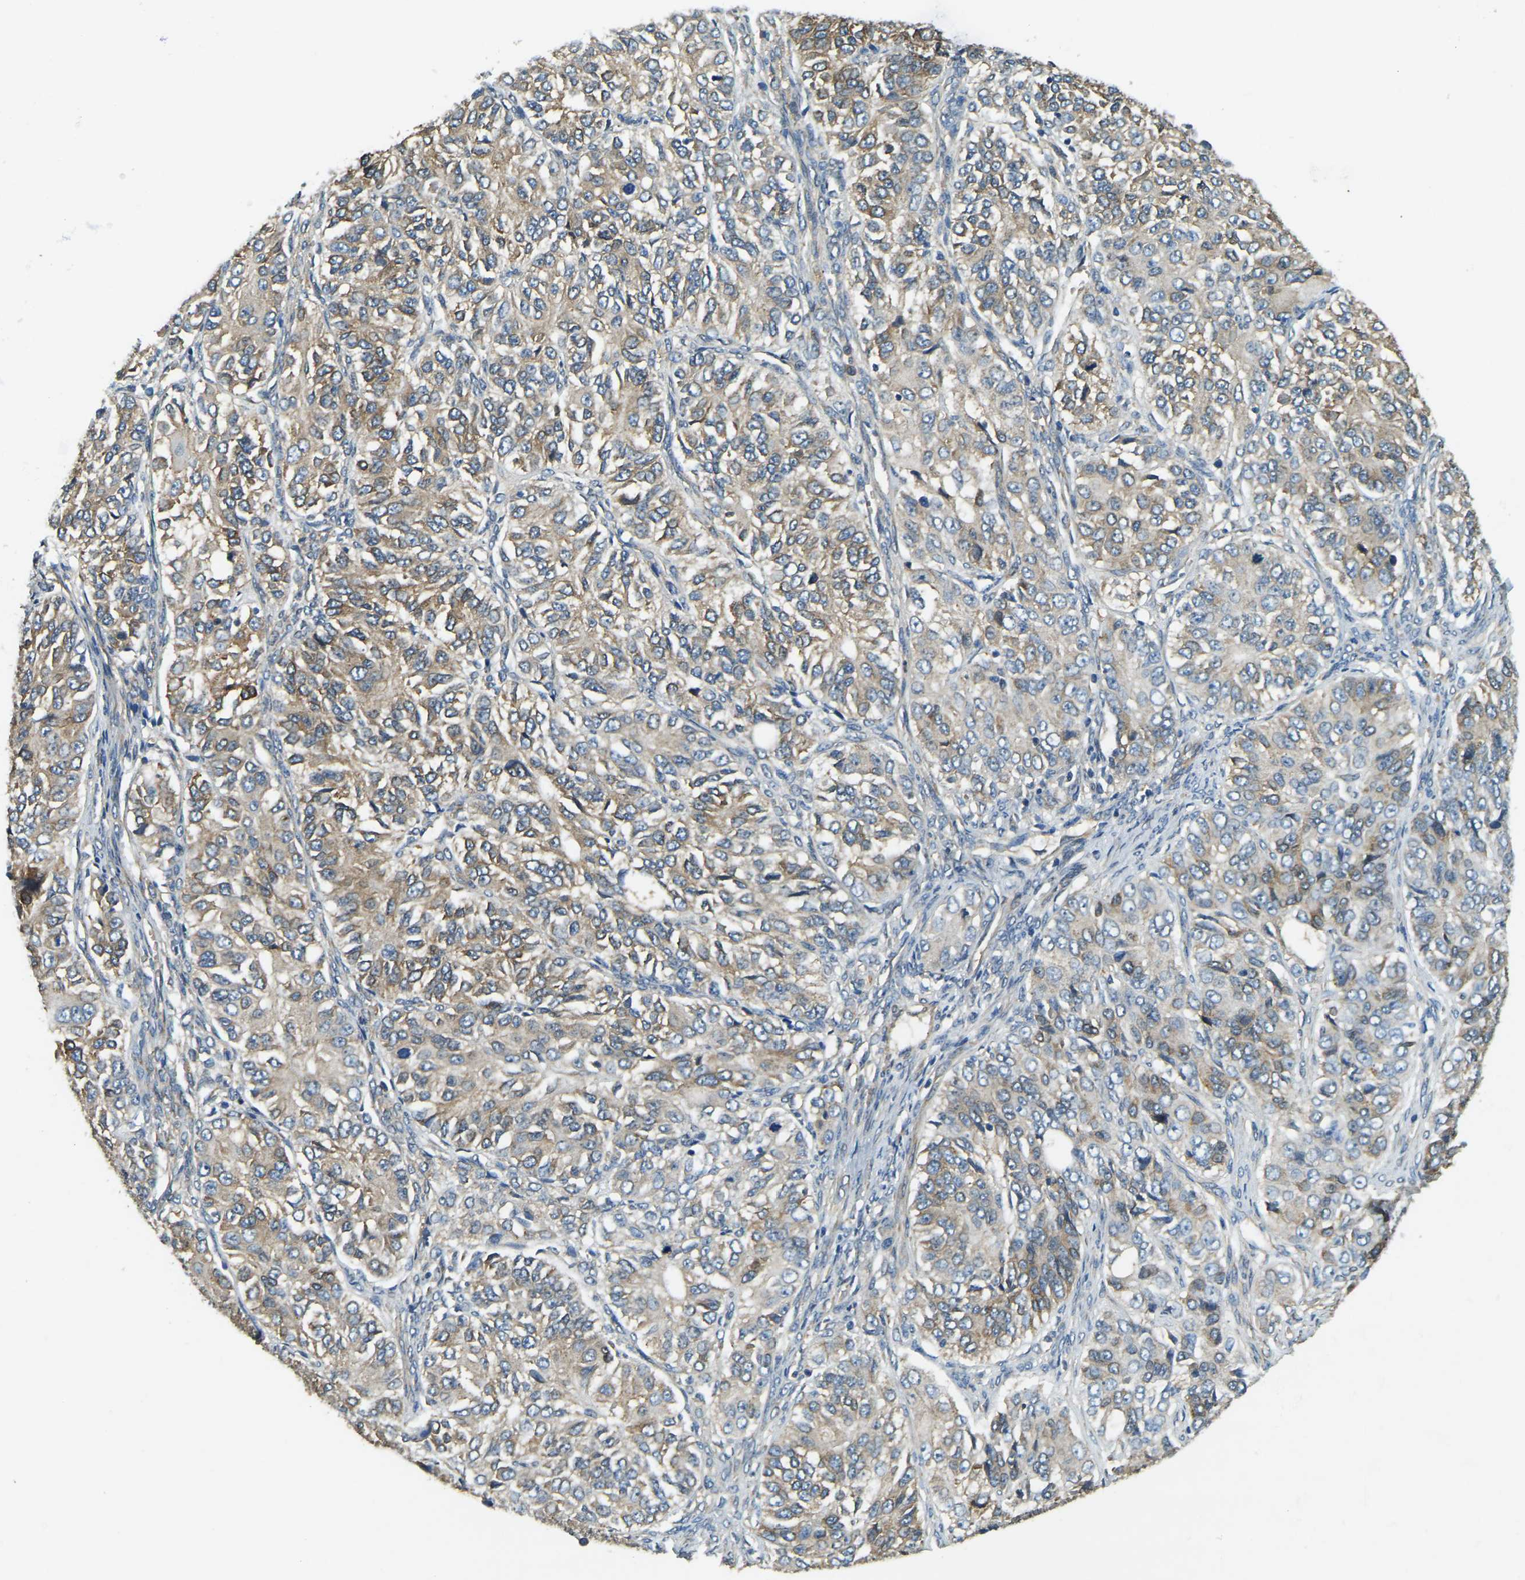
{"staining": {"intensity": "weak", "quantity": ">75%", "location": "cytoplasmic/membranous"}, "tissue": "ovarian cancer", "cell_type": "Tumor cells", "image_type": "cancer", "snomed": [{"axis": "morphology", "description": "Carcinoma, endometroid"}, {"axis": "topography", "description": "Ovary"}], "caption": "Immunohistochemical staining of ovarian cancer (endometroid carcinoma) reveals low levels of weak cytoplasmic/membranous protein staining in about >75% of tumor cells.", "gene": "ERGIC1", "patient": {"sex": "female", "age": 51}}